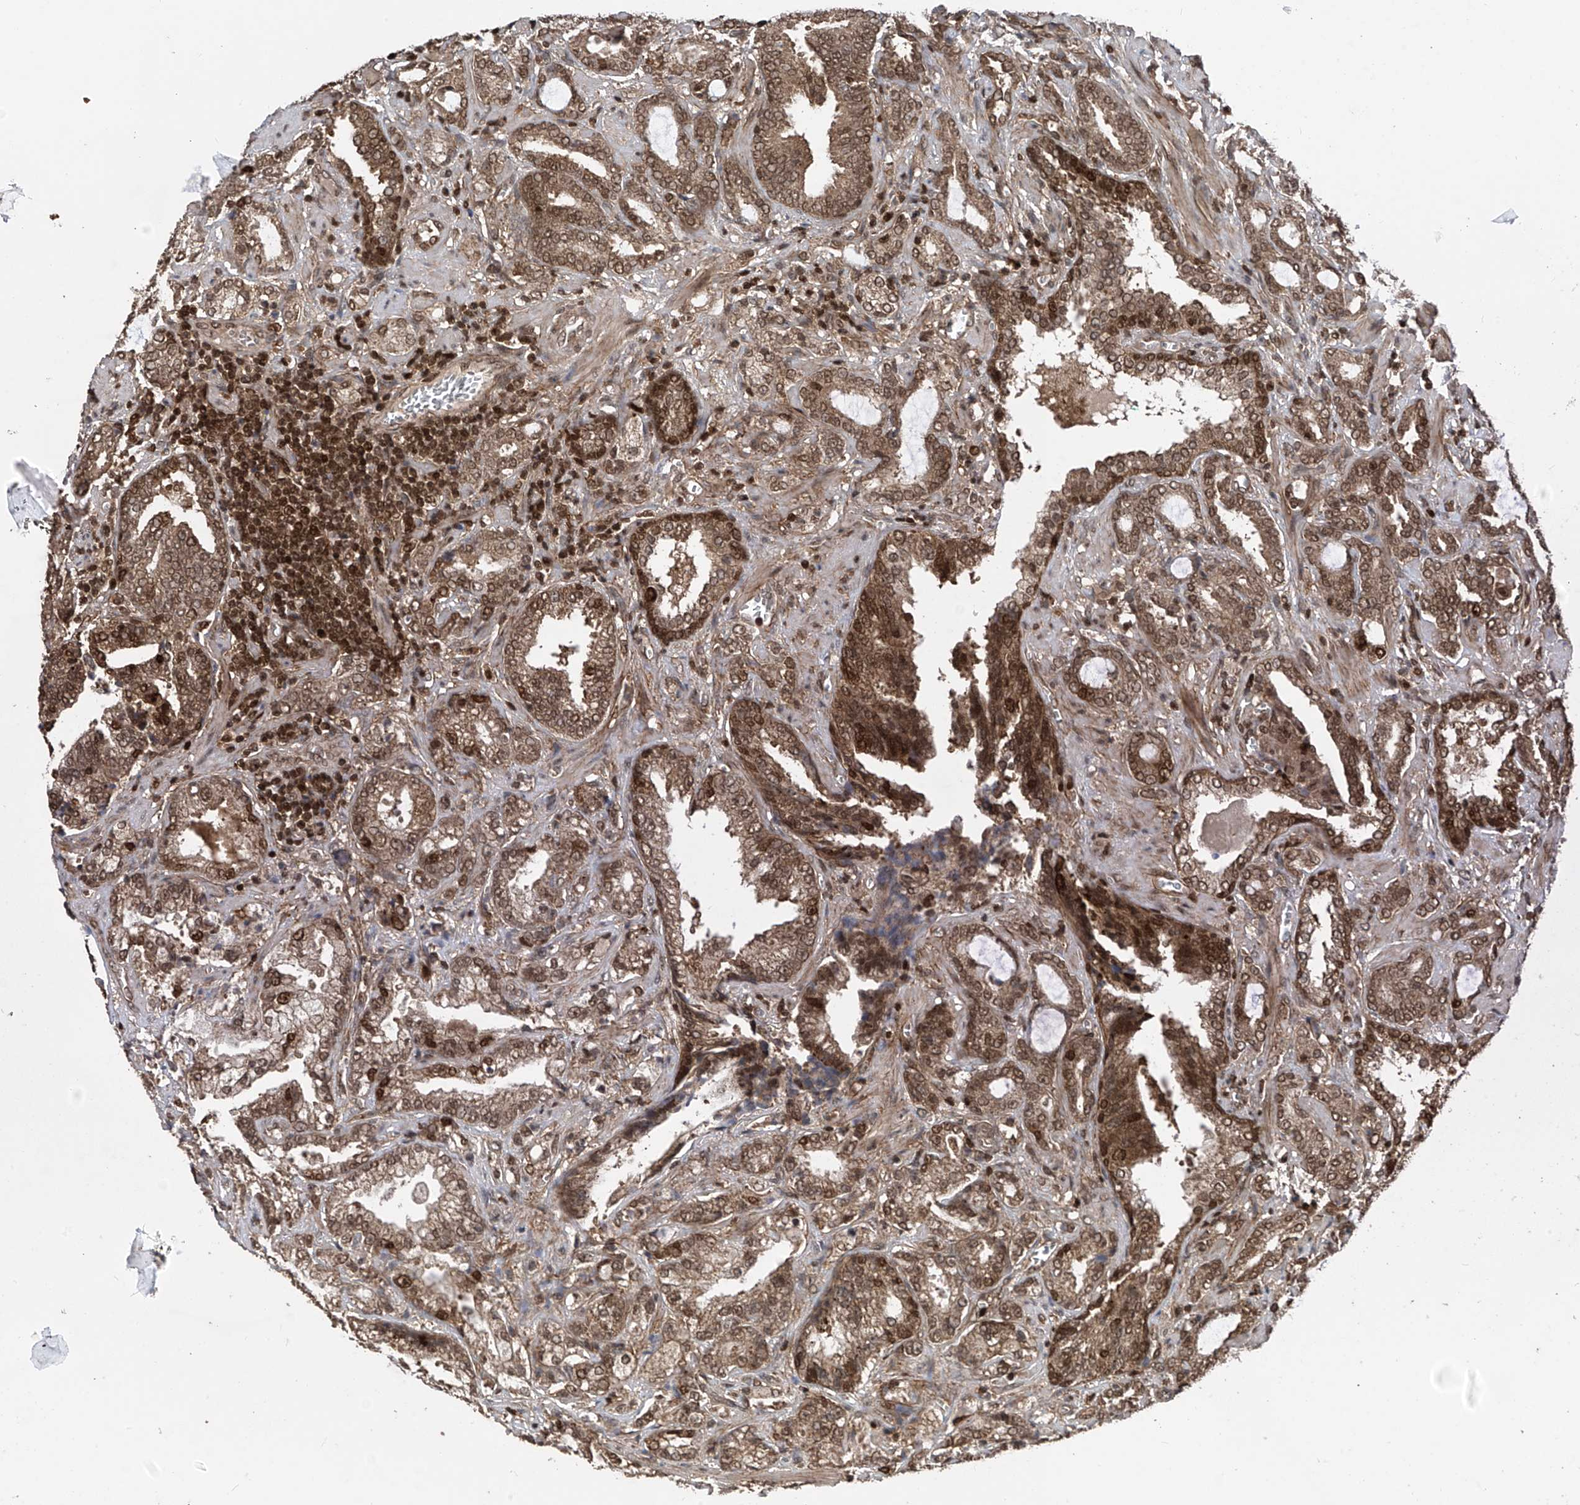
{"staining": {"intensity": "moderate", "quantity": ">75%", "location": "cytoplasmic/membranous,nuclear"}, "tissue": "prostate cancer", "cell_type": "Tumor cells", "image_type": "cancer", "snomed": [{"axis": "morphology", "description": "Adenocarcinoma, High grade"}, {"axis": "topography", "description": "Prostate and seminal vesicle, NOS"}], "caption": "Human prostate cancer (high-grade adenocarcinoma) stained with a brown dye reveals moderate cytoplasmic/membranous and nuclear positive positivity in about >75% of tumor cells.", "gene": "DNAJC9", "patient": {"sex": "male", "age": 67}}